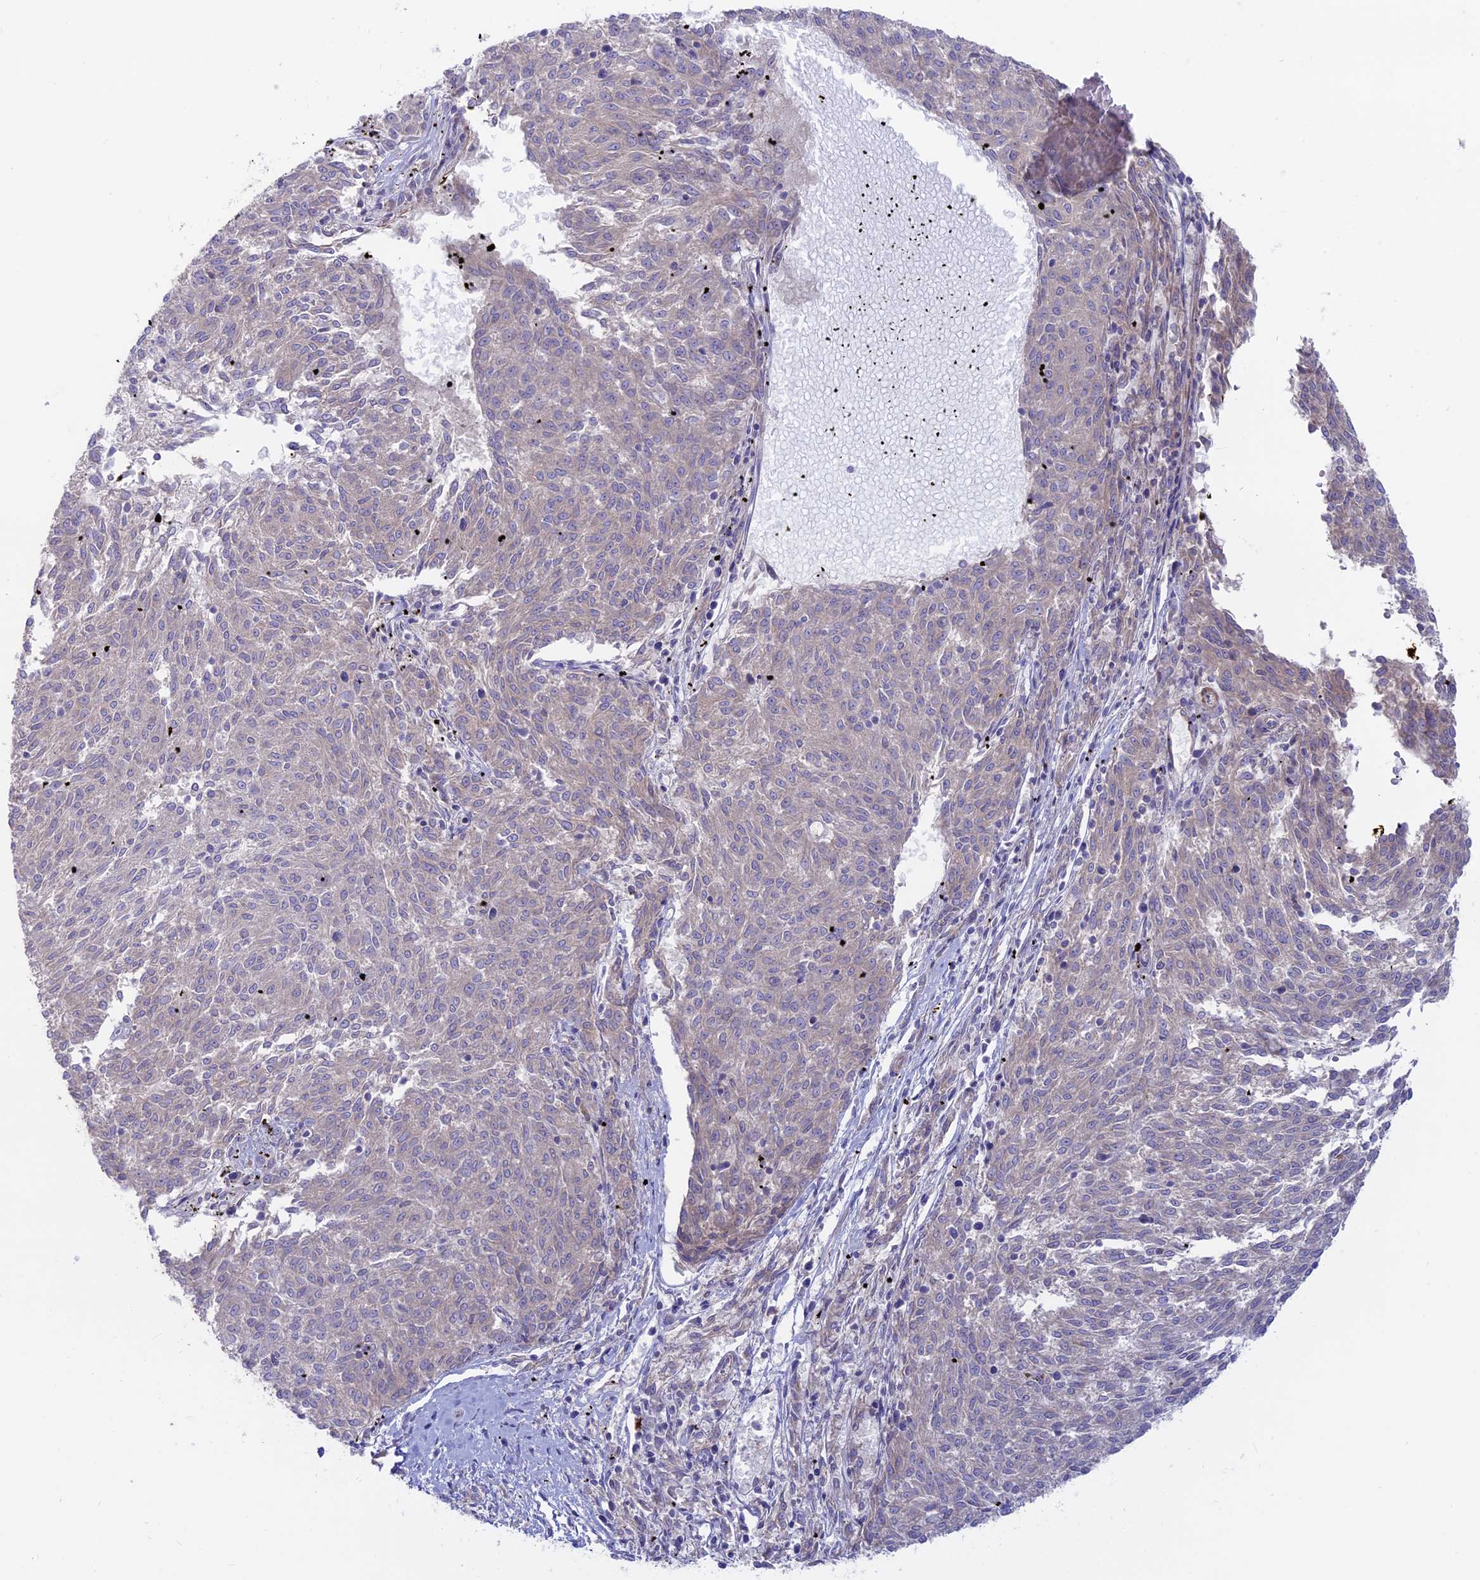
{"staining": {"intensity": "negative", "quantity": "none", "location": "none"}, "tissue": "melanoma", "cell_type": "Tumor cells", "image_type": "cancer", "snomed": [{"axis": "morphology", "description": "Malignant melanoma, NOS"}, {"axis": "topography", "description": "Skin"}], "caption": "DAB immunohistochemical staining of human malignant melanoma demonstrates no significant expression in tumor cells.", "gene": "MYO5B", "patient": {"sex": "female", "age": 72}}